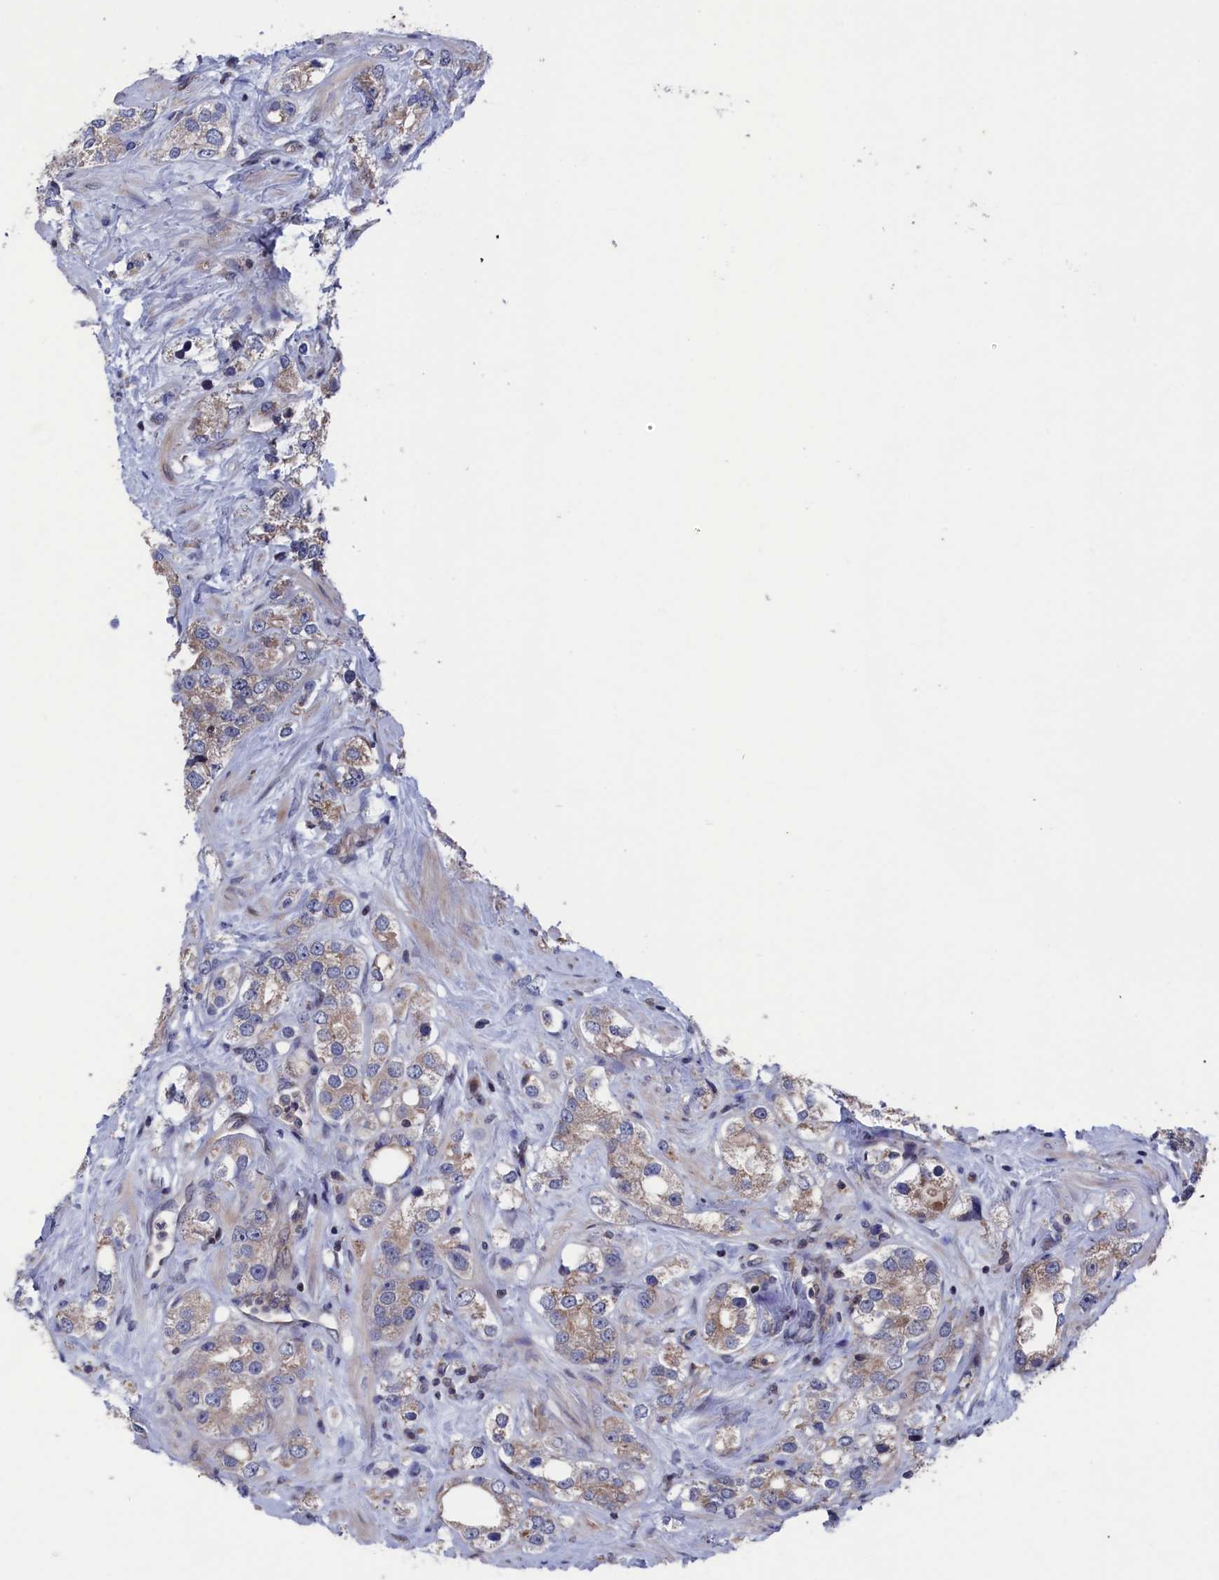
{"staining": {"intensity": "weak", "quantity": "25%-75%", "location": "cytoplasmic/membranous"}, "tissue": "prostate cancer", "cell_type": "Tumor cells", "image_type": "cancer", "snomed": [{"axis": "morphology", "description": "Adenocarcinoma, NOS"}, {"axis": "topography", "description": "Prostate"}], "caption": "IHC (DAB (3,3'-diaminobenzidine)) staining of human adenocarcinoma (prostate) exhibits weak cytoplasmic/membranous protein positivity in approximately 25%-75% of tumor cells.", "gene": "SPATA13", "patient": {"sex": "male", "age": 79}}